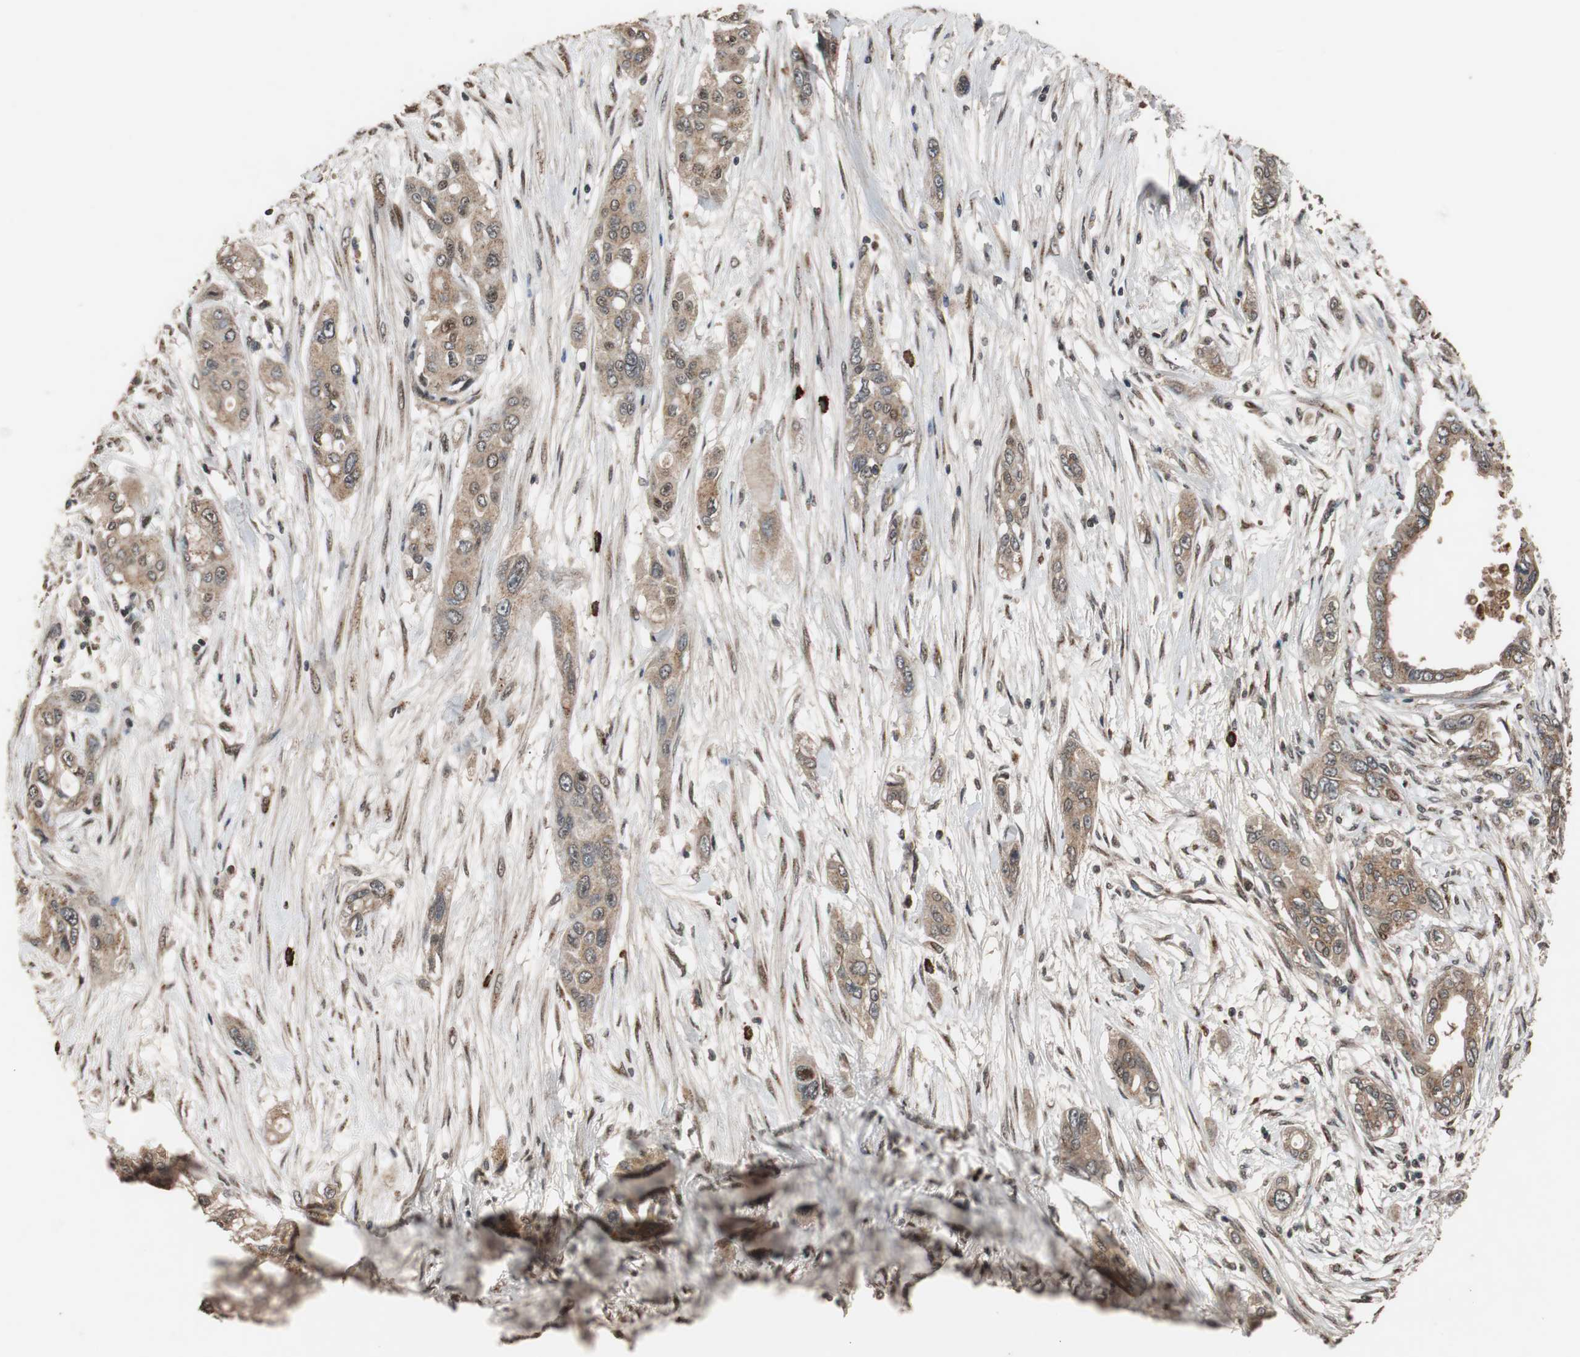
{"staining": {"intensity": "moderate", "quantity": ">75%", "location": "cytoplasmic/membranous,nuclear"}, "tissue": "pancreatic cancer", "cell_type": "Tumor cells", "image_type": "cancer", "snomed": [{"axis": "morphology", "description": "Adenocarcinoma, NOS"}, {"axis": "topography", "description": "Pancreas"}], "caption": "The micrograph shows immunohistochemical staining of adenocarcinoma (pancreatic). There is moderate cytoplasmic/membranous and nuclear staining is present in about >75% of tumor cells. The staining was performed using DAB (3,3'-diaminobenzidine) to visualize the protein expression in brown, while the nuclei were stained in blue with hematoxylin (Magnification: 20x).", "gene": "USP31", "patient": {"sex": "female", "age": 60}}